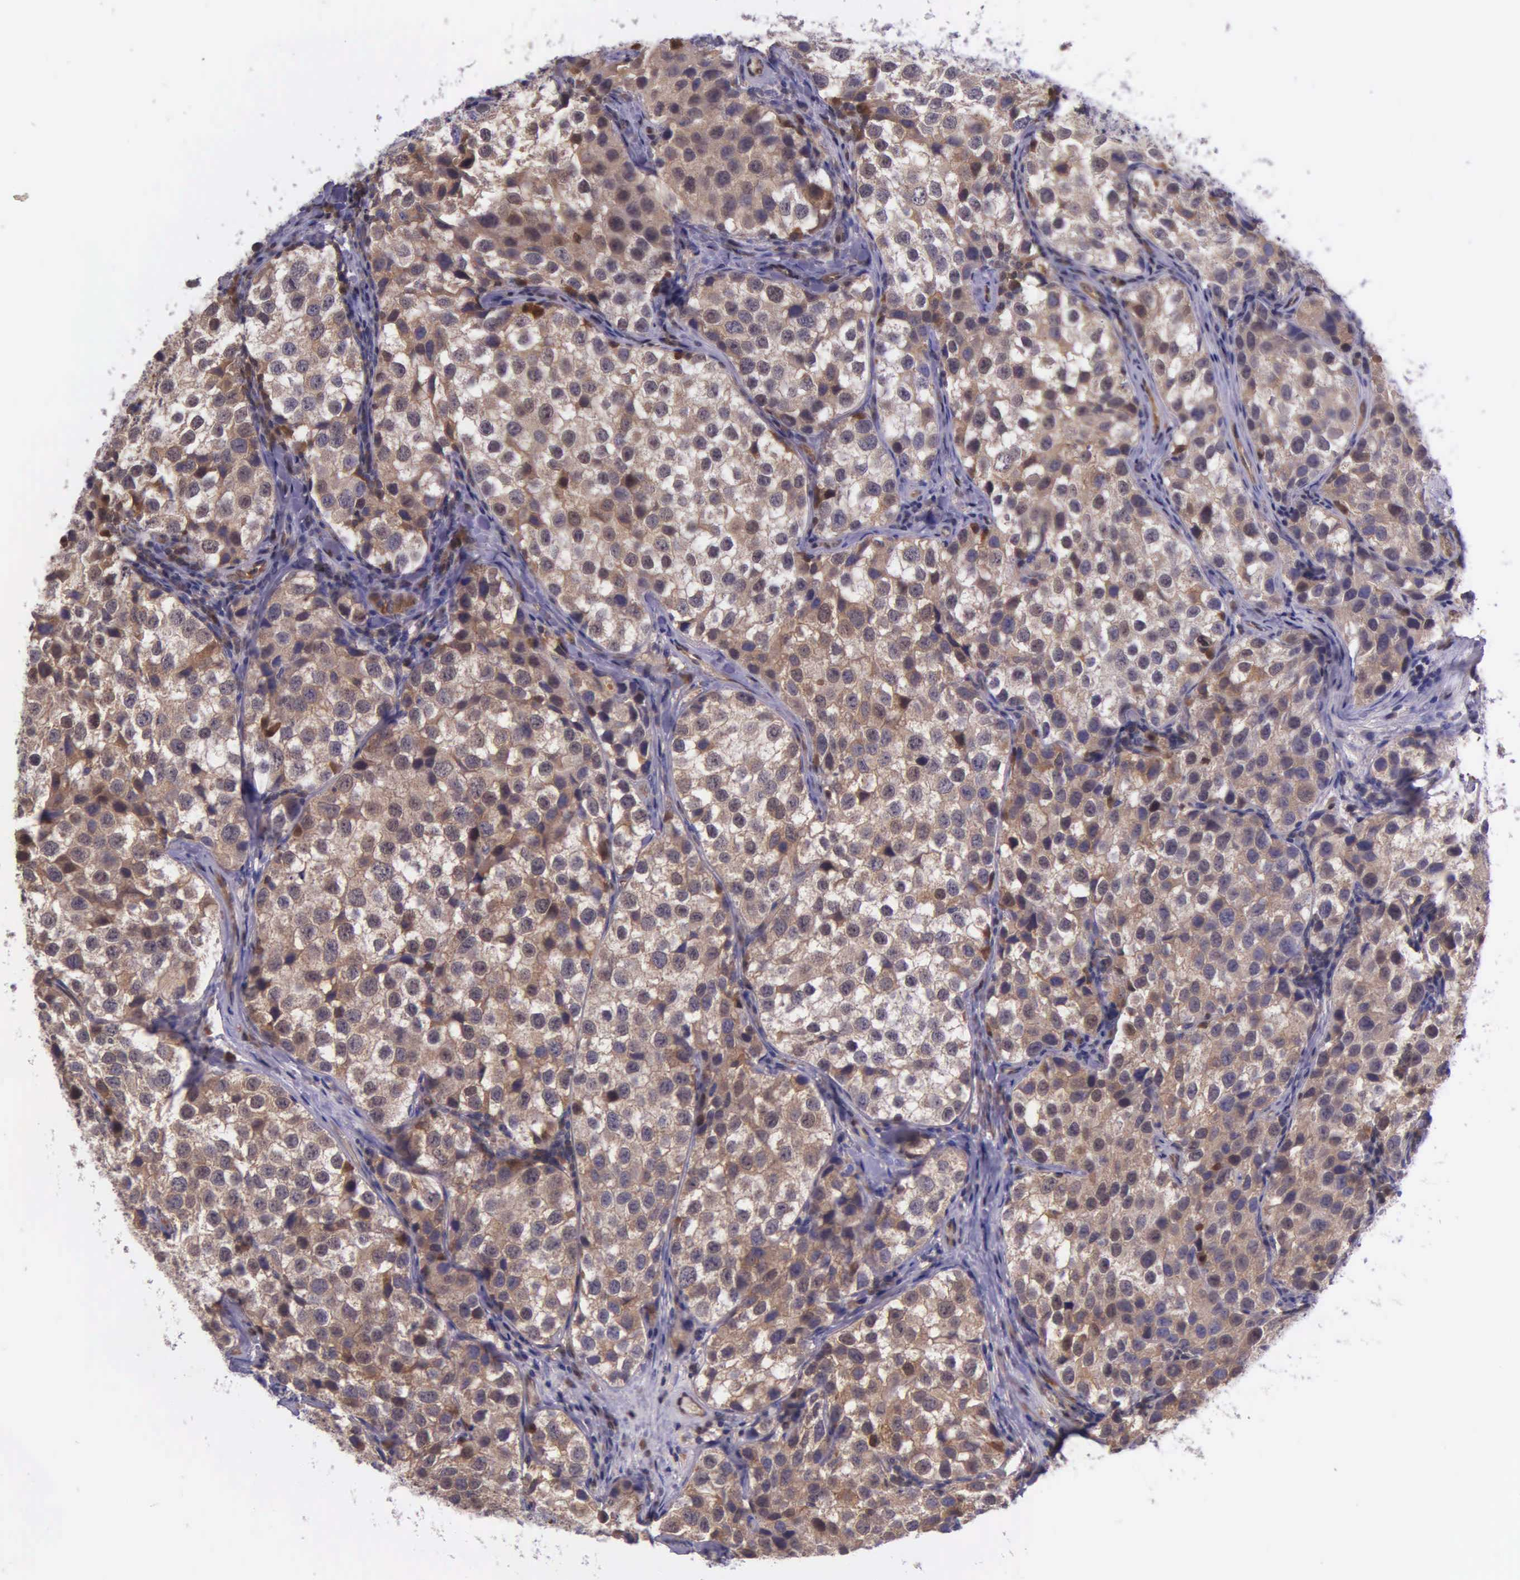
{"staining": {"intensity": "moderate", "quantity": ">75%", "location": "cytoplasmic/membranous"}, "tissue": "testis cancer", "cell_type": "Tumor cells", "image_type": "cancer", "snomed": [{"axis": "morphology", "description": "Seminoma, NOS"}, {"axis": "topography", "description": "Testis"}], "caption": "Immunohistochemical staining of human testis seminoma displays medium levels of moderate cytoplasmic/membranous protein positivity in about >75% of tumor cells.", "gene": "GMPR2", "patient": {"sex": "male", "age": 39}}